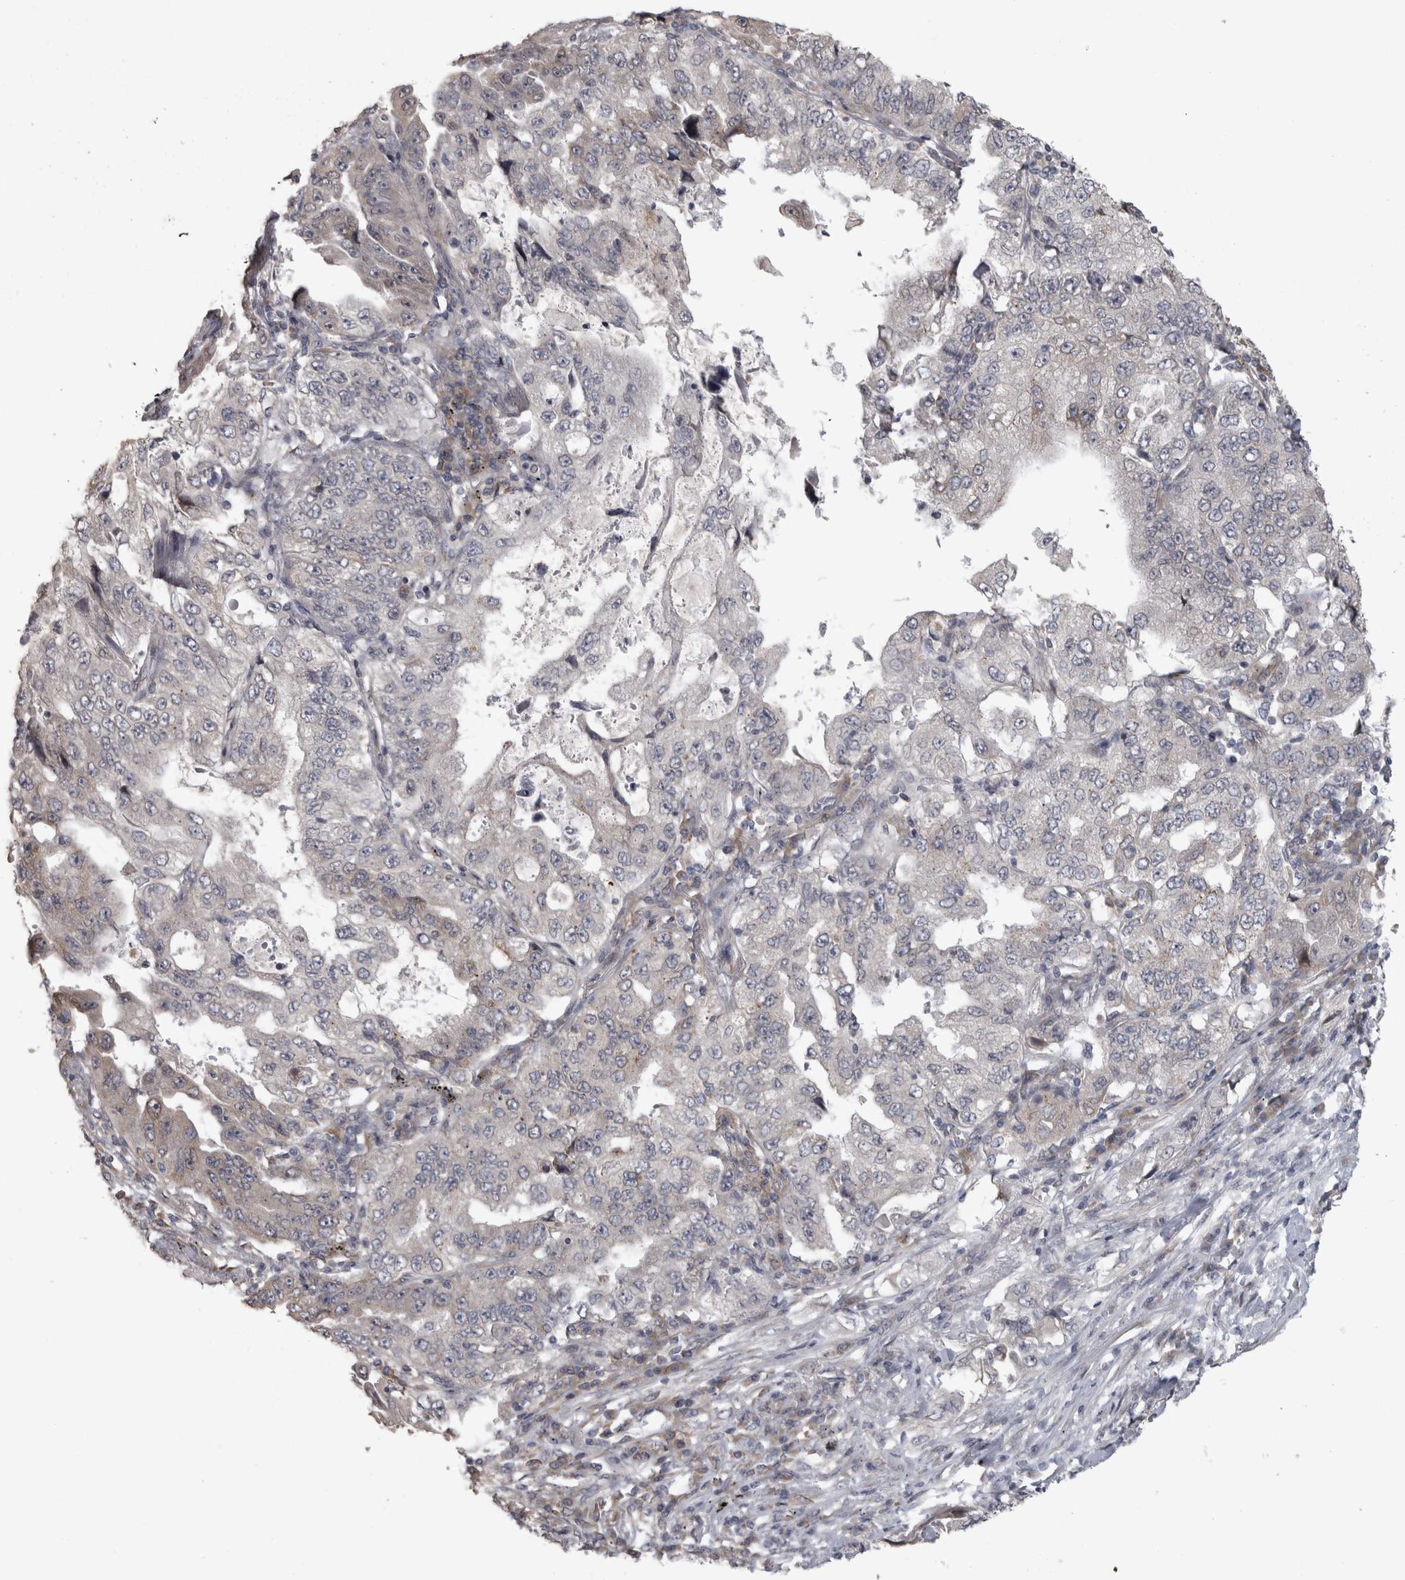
{"staining": {"intensity": "negative", "quantity": "none", "location": "none"}, "tissue": "lung cancer", "cell_type": "Tumor cells", "image_type": "cancer", "snomed": [{"axis": "morphology", "description": "Adenocarcinoma, NOS"}, {"axis": "topography", "description": "Lung"}], "caption": "The photomicrograph displays no staining of tumor cells in lung cancer. The staining was performed using DAB to visualize the protein expression in brown, while the nuclei were stained in blue with hematoxylin (Magnification: 20x).", "gene": "RAB29", "patient": {"sex": "female", "age": 51}}